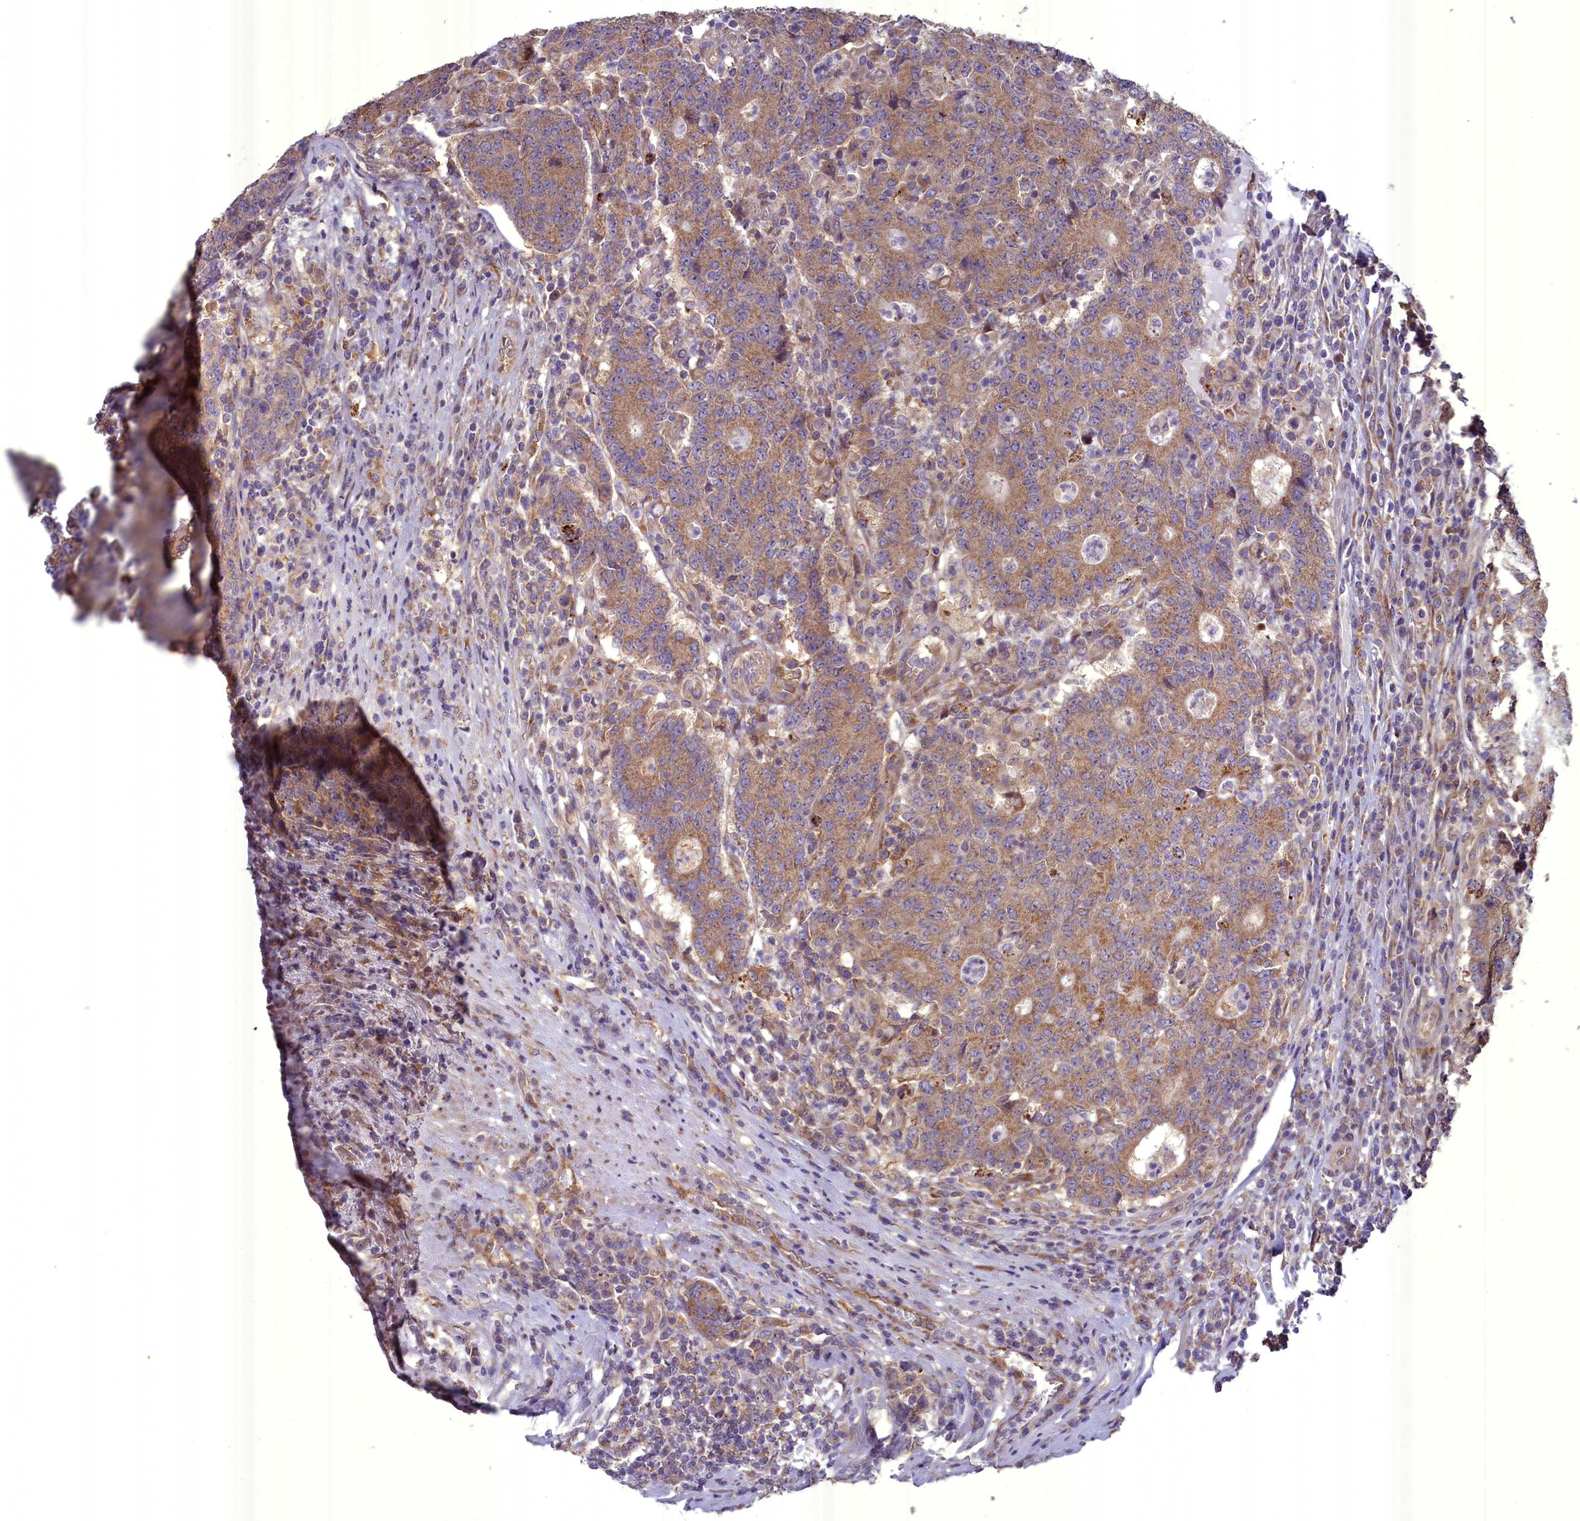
{"staining": {"intensity": "moderate", "quantity": ">75%", "location": "cytoplasmic/membranous"}, "tissue": "colorectal cancer", "cell_type": "Tumor cells", "image_type": "cancer", "snomed": [{"axis": "morphology", "description": "Adenocarcinoma, NOS"}, {"axis": "topography", "description": "Colon"}], "caption": "The micrograph displays a brown stain indicating the presence of a protein in the cytoplasmic/membranous of tumor cells in colorectal cancer (adenocarcinoma). (DAB IHC, brown staining for protein, blue staining for nuclei).", "gene": "ACAD8", "patient": {"sex": "female", "age": 75}}